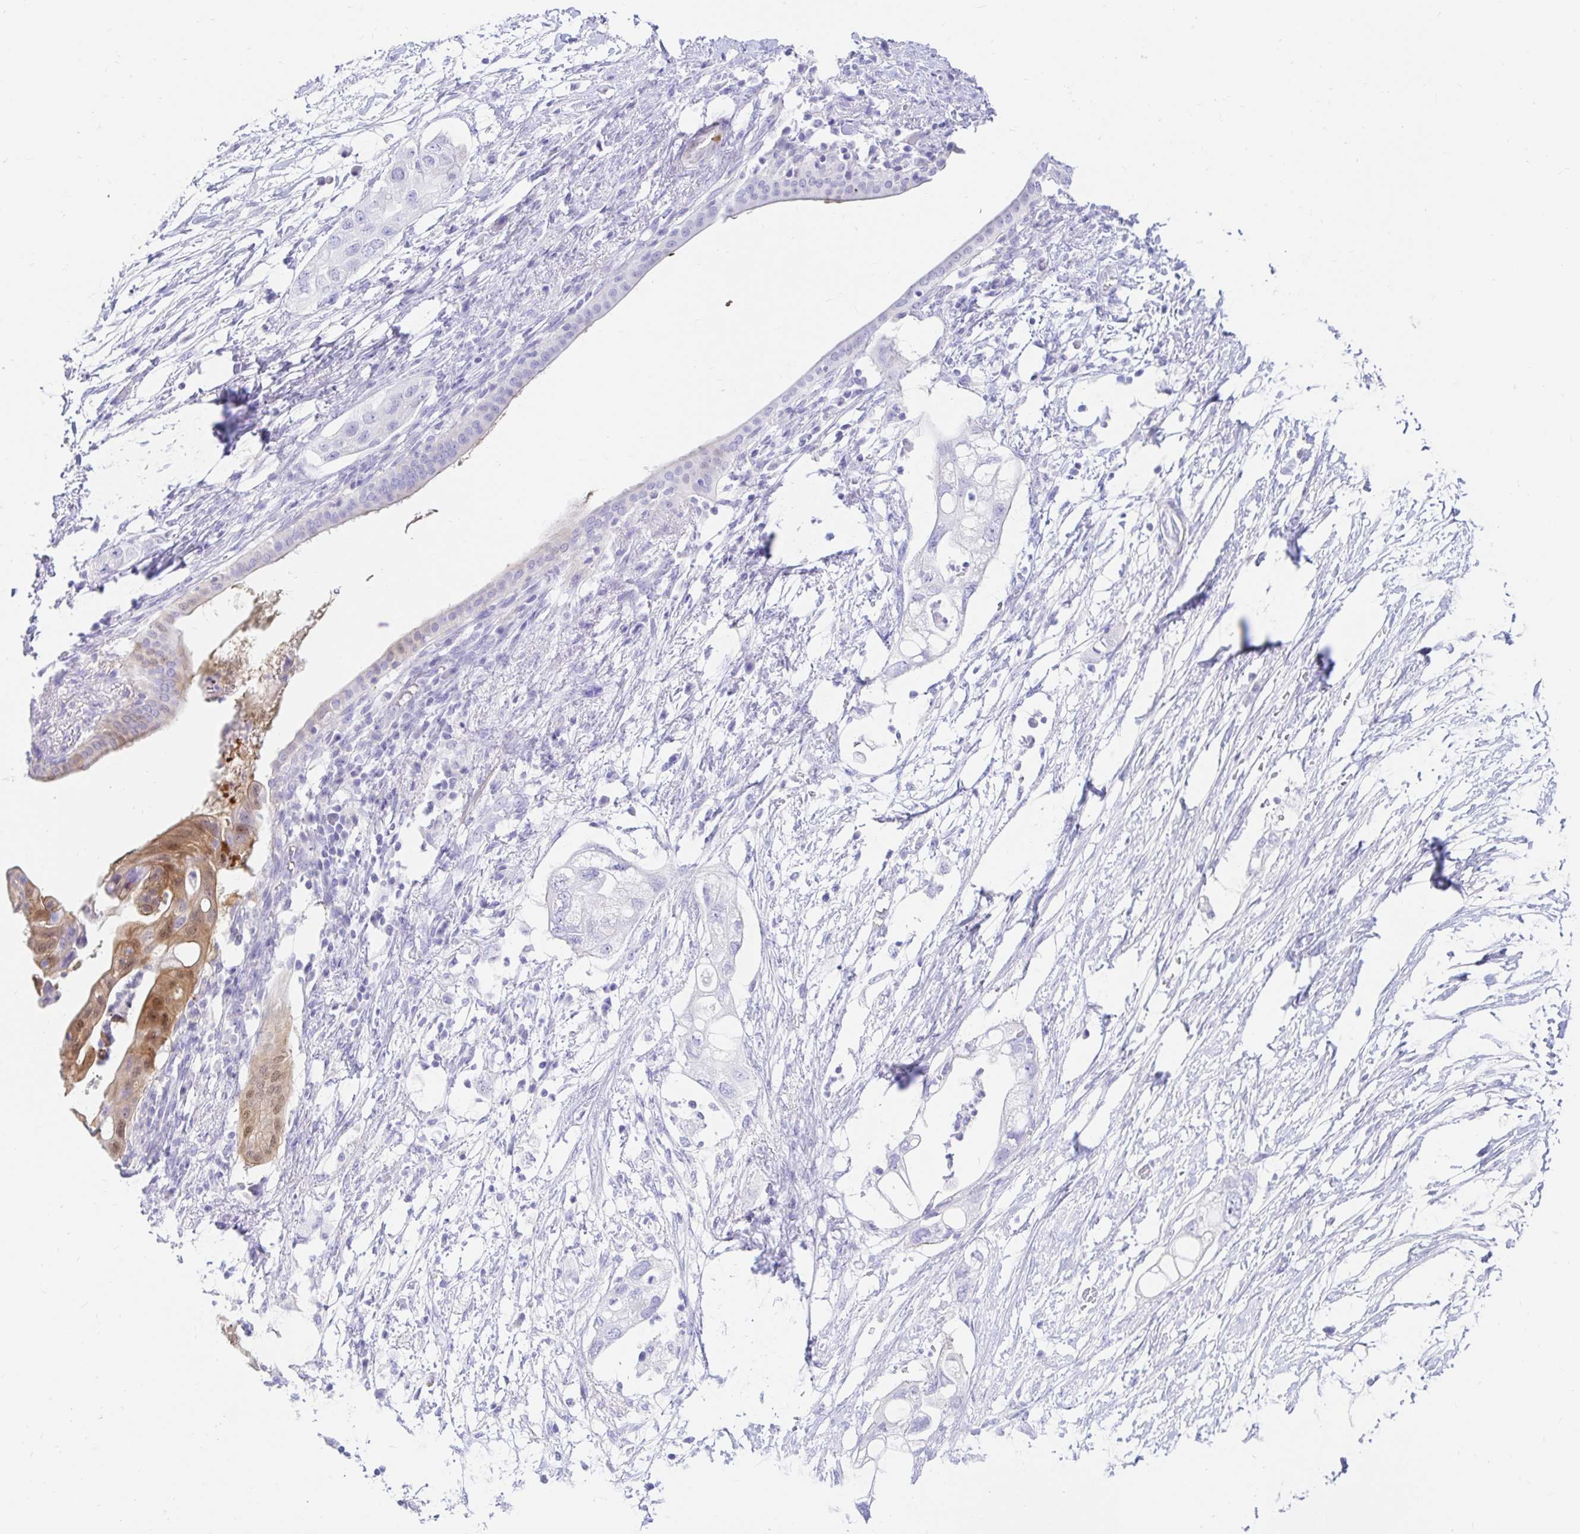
{"staining": {"intensity": "moderate", "quantity": "<25%", "location": "cytoplasmic/membranous,nuclear"}, "tissue": "pancreatic cancer", "cell_type": "Tumor cells", "image_type": "cancer", "snomed": [{"axis": "morphology", "description": "Adenocarcinoma, NOS"}, {"axis": "topography", "description": "Pancreas"}], "caption": "Immunohistochemical staining of human pancreatic cancer exhibits low levels of moderate cytoplasmic/membranous and nuclear protein staining in about <25% of tumor cells.", "gene": "PPP1R1B", "patient": {"sex": "female", "age": 72}}